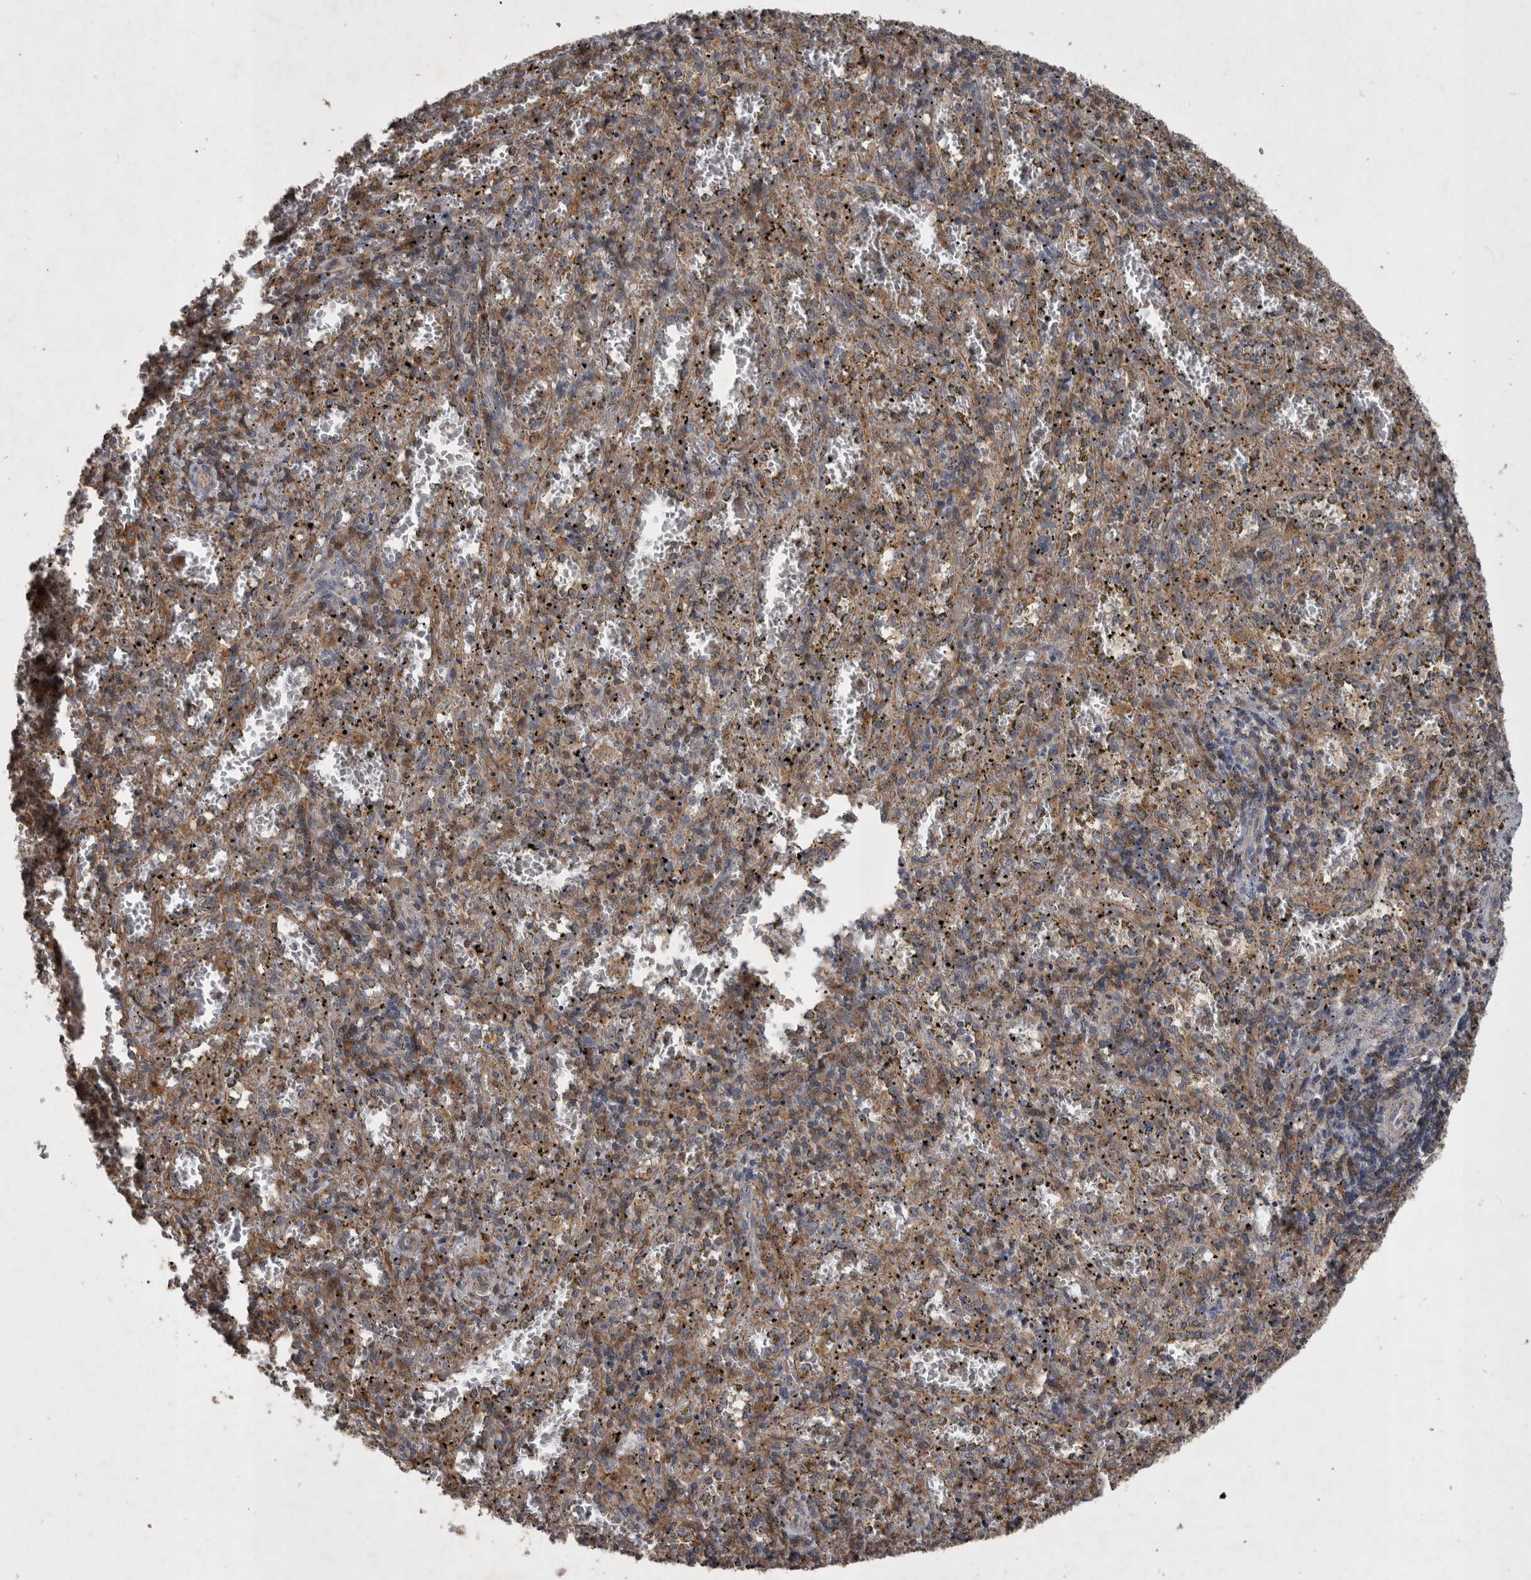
{"staining": {"intensity": "weak", "quantity": "25%-75%", "location": "cytoplasmic/membranous"}, "tissue": "spleen", "cell_type": "Cells in red pulp", "image_type": "normal", "snomed": [{"axis": "morphology", "description": "Normal tissue, NOS"}, {"axis": "topography", "description": "Spleen"}], "caption": "Immunohistochemistry of benign spleen shows low levels of weak cytoplasmic/membranous staining in approximately 25%-75% of cells in red pulp.", "gene": "SPATA48", "patient": {"sex": "male", "age": 11}}